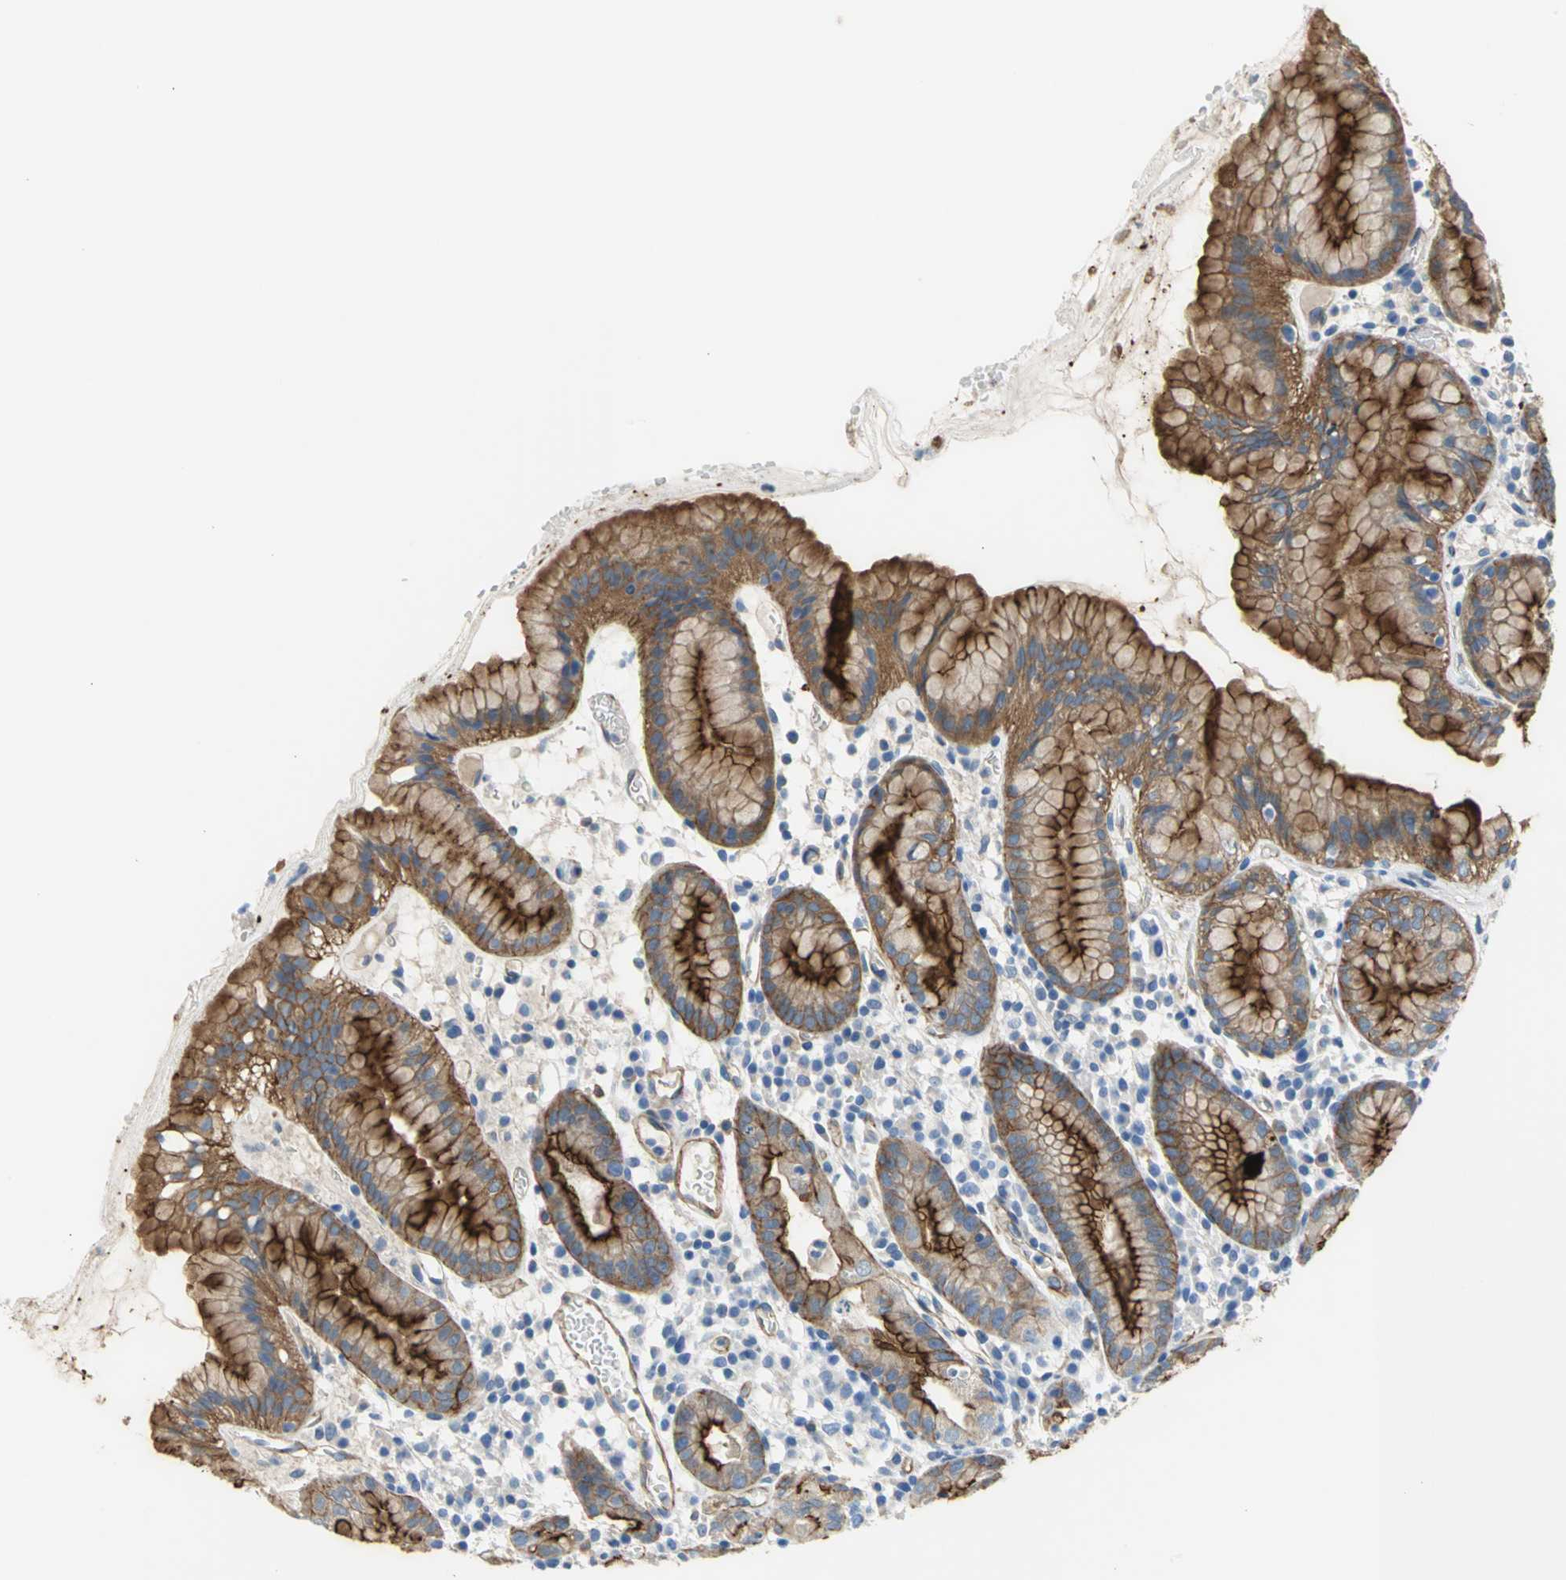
{"staining": {"intensity": "strong", "quantity": ">75%", "location": "cytoplasmic/membranous,nuclear"}, "tissue": "stomach", "cell_type": "Glandular cells", "image_type": "normal", "snomed": [{"axis": "morphology", "description": "Normal tissue, NOS"}, {"axis": "topography", "description": "Stomach"}, {"axis": "topography", "description": "Stomach, lower"}], "caption": "This is a histology image of immunohistochemistry staining of unremarkable stomach, which shows strong positivity in the cytoplasmic/membranous,nuclear of glandular cells.", "gene": "FLNB", "patient": {"sex": "female", "age": 75}}